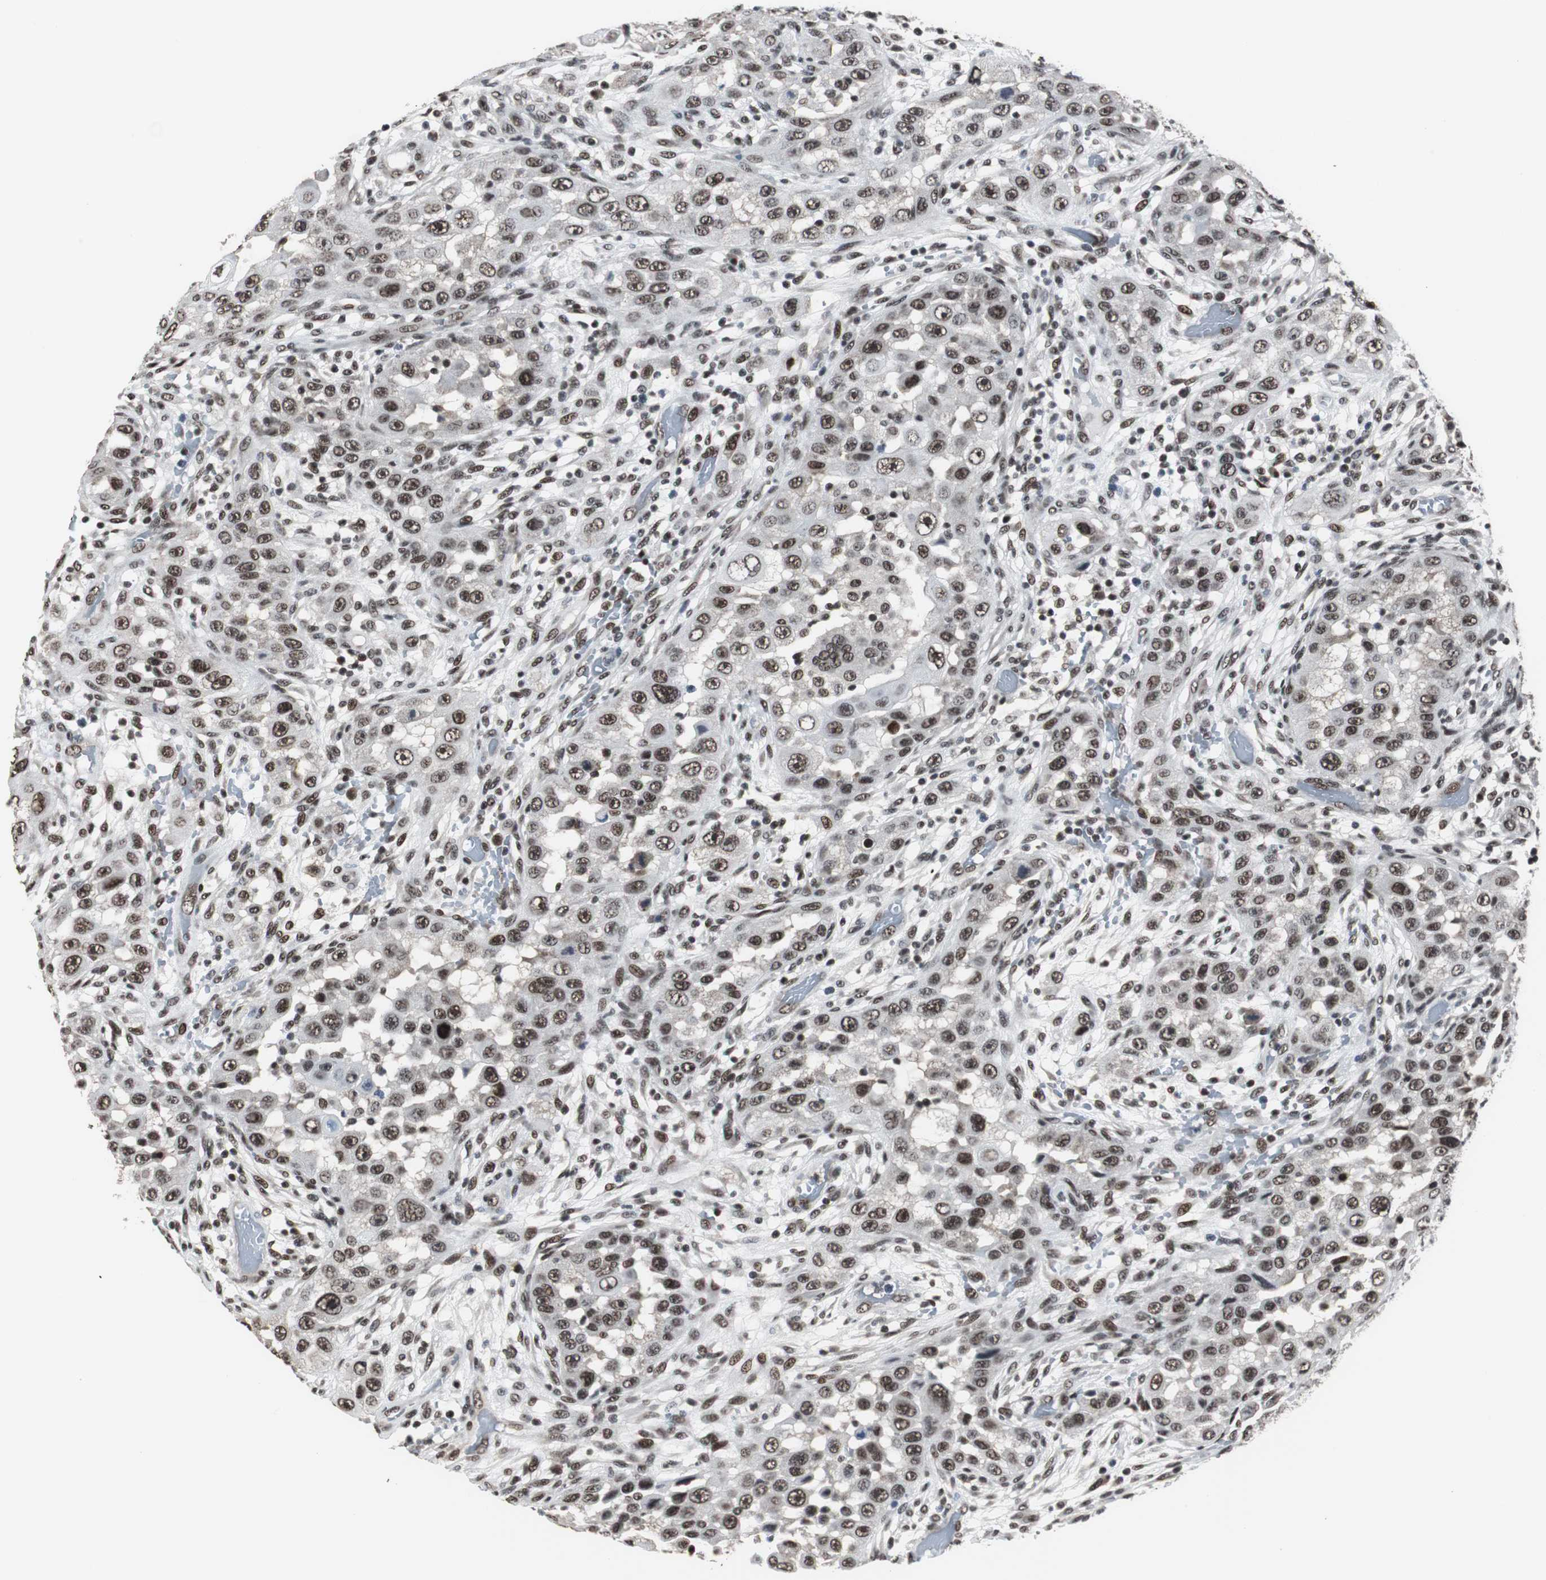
{"staining": {"intensity": "strong", "quantity": ">75%", "location": "nuclear"}, "tissue": "head and neck cancer", "cell_type": "Tumor cells", "image_type": "cancer", "snomed": [{"axis": "morphology", "description": "Carcinoma, NOS"}, {"axis": "topography", "description": "Head-Neck"}], "caption": "A brown stain highlights strong nuclear expression of a protein in human head and neck carcinoma tumor cells.", "gene": "CDK9", "patient": {"sex": "male", "age": 87}}